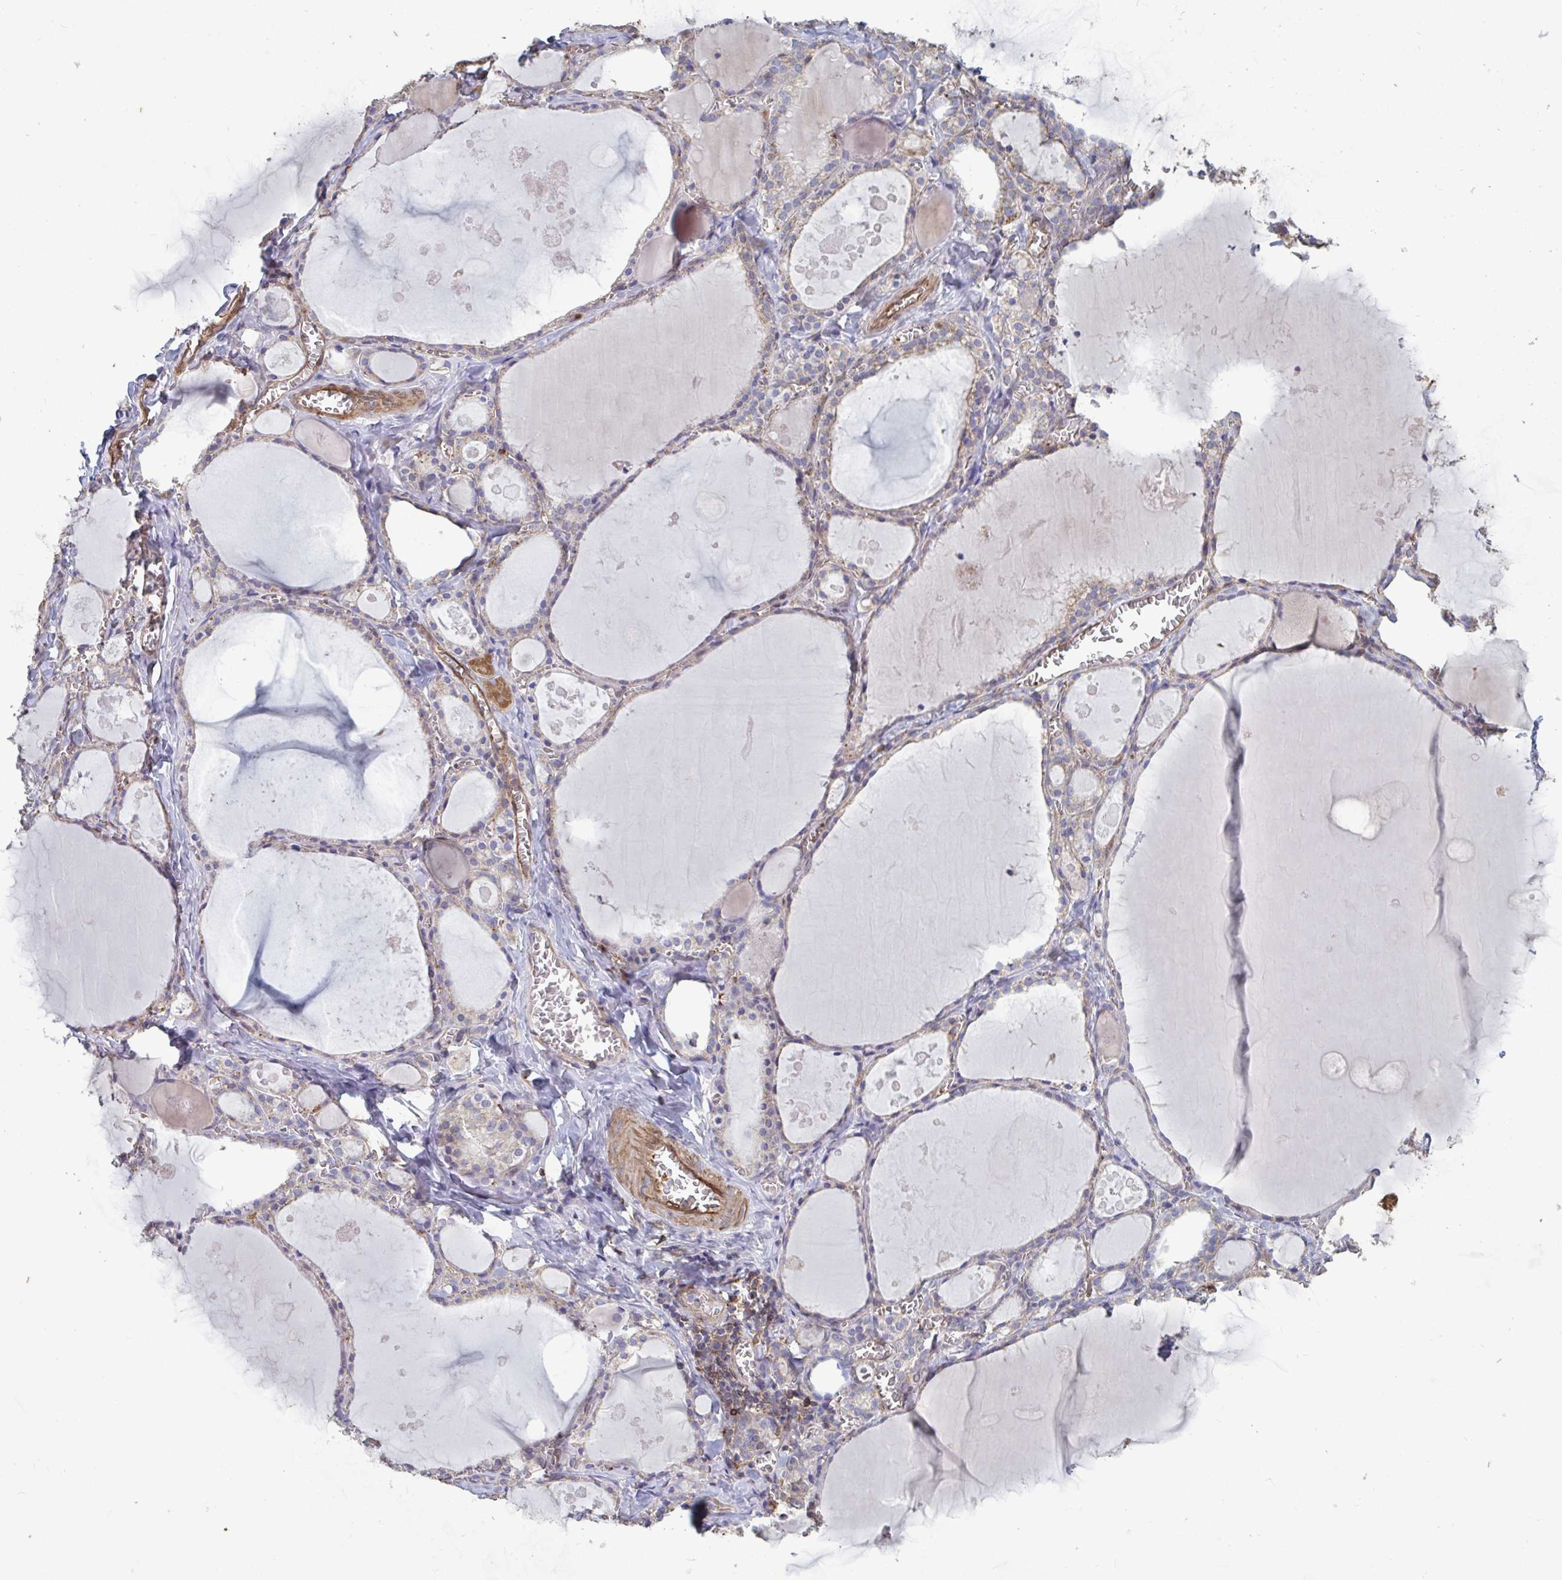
{"staining": {"intensity": "negative", "quantity": "none", "location": "none"}, "tissue": "thyroid gland", "cell_type": "Glandular cells", "image_type": "normal", "snomed": [{"axis": "morphology", "description": "Normal tissue, NOS"}, {"axis": "topography", "description": "Thyroid gland"}], "caption": "DAB (3,3'-diaminobenzidine) immunohistochemical staining of benign thyroid gland reveals no significant positivity in glandular cells.", "gene": "ISCU", "patient": {"sex": "male", "age": 56}}